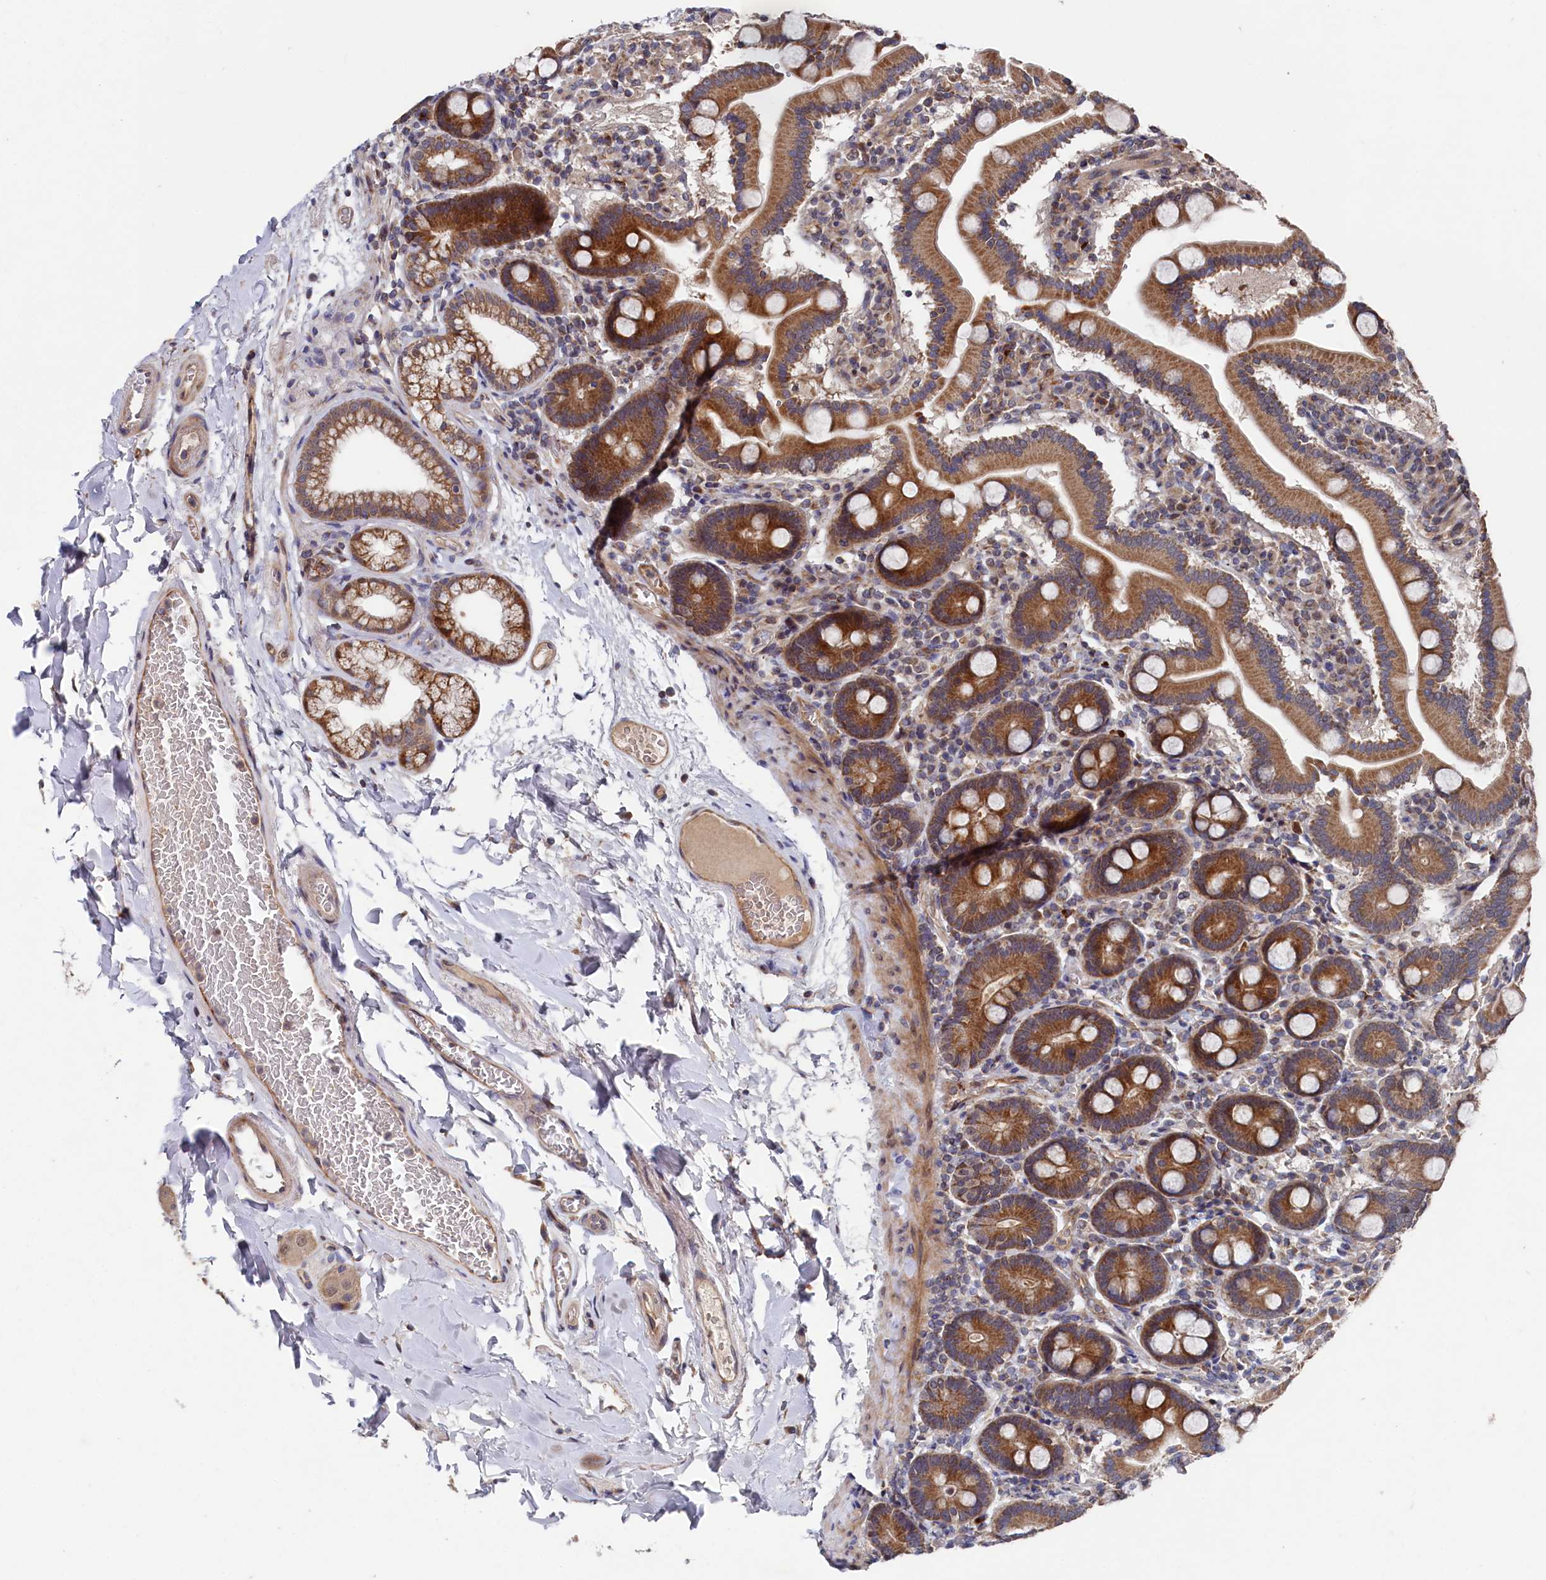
{"staining": {"intensity": "strong", "quantity": ">75%", "location": "cytoplasmic/membranous"}, "tissue": "duodenum", "cell_type": "Glandular cells", "image_type": "normal", "snomed": [{"axis": "morphology", "description": "Normal tissue, NOS"}, {"axis": "topography", "description": "Duodenum"}], "caption": "Duodenum stained for a protein (brown) shows strong cytoplasmic/membranous positive positivity in approximately >75% of glandular cells.", "gene": "SUPV3L1", "patient": {"sex": "male", "age": 55}}